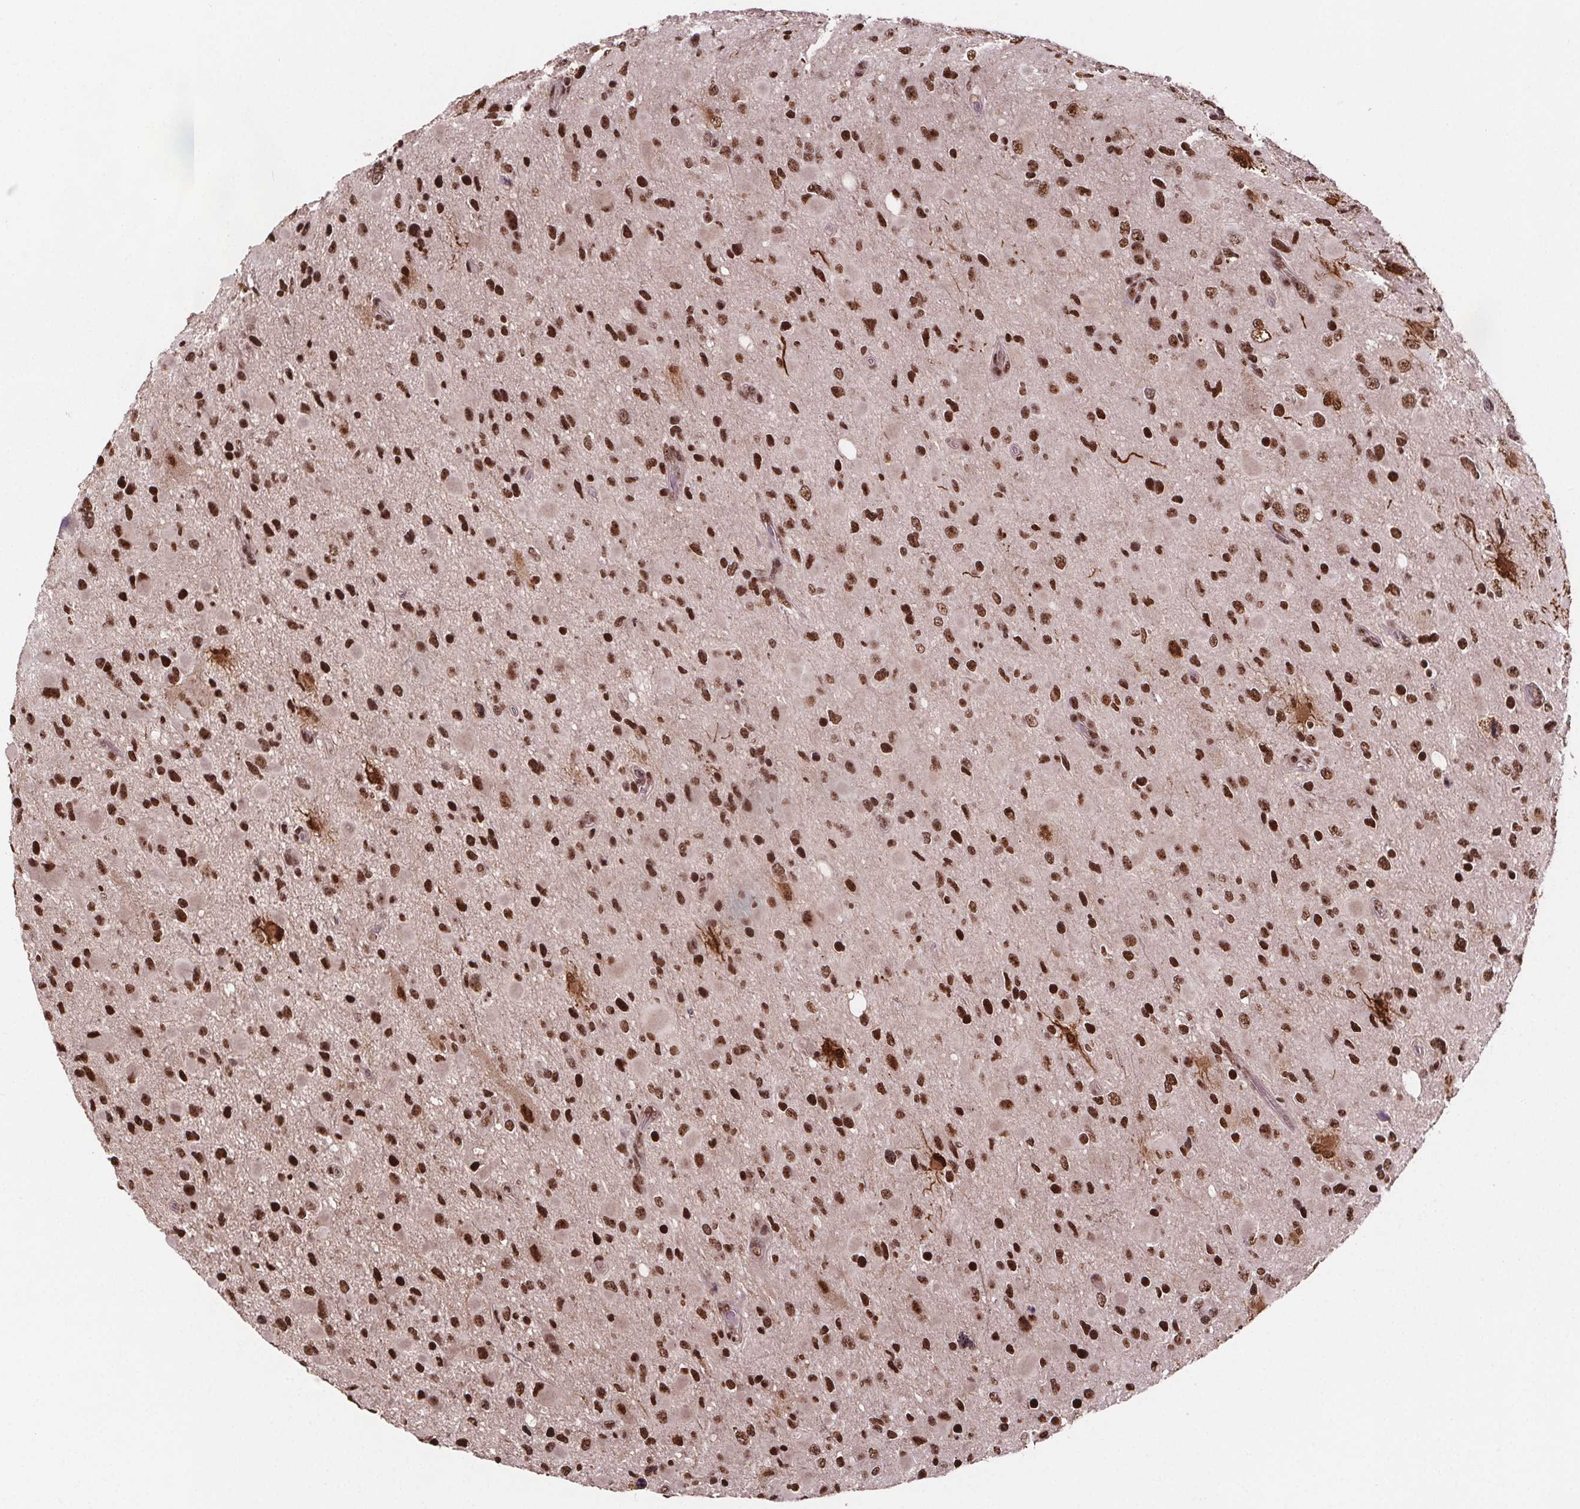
{"staining": {"intensity": "strong", "quantity": ">75%", "location": "nuclear"}, "tissue": "glioma", "cell_type": "Tumor cells", "image_type": "cancer", "snomed": [{"axis": "morphology", "description": "Glioma, malignant, Low grade"}, {"axis": "topography", "description": "Brain"}], "caption": "Immunohistochemical staining of glioma demonstrates high levels of strong nuclear protein staining in about >75% of tumor cells.", "gene": "JARID2", "patient": {"sex": "female", "age": 32}}